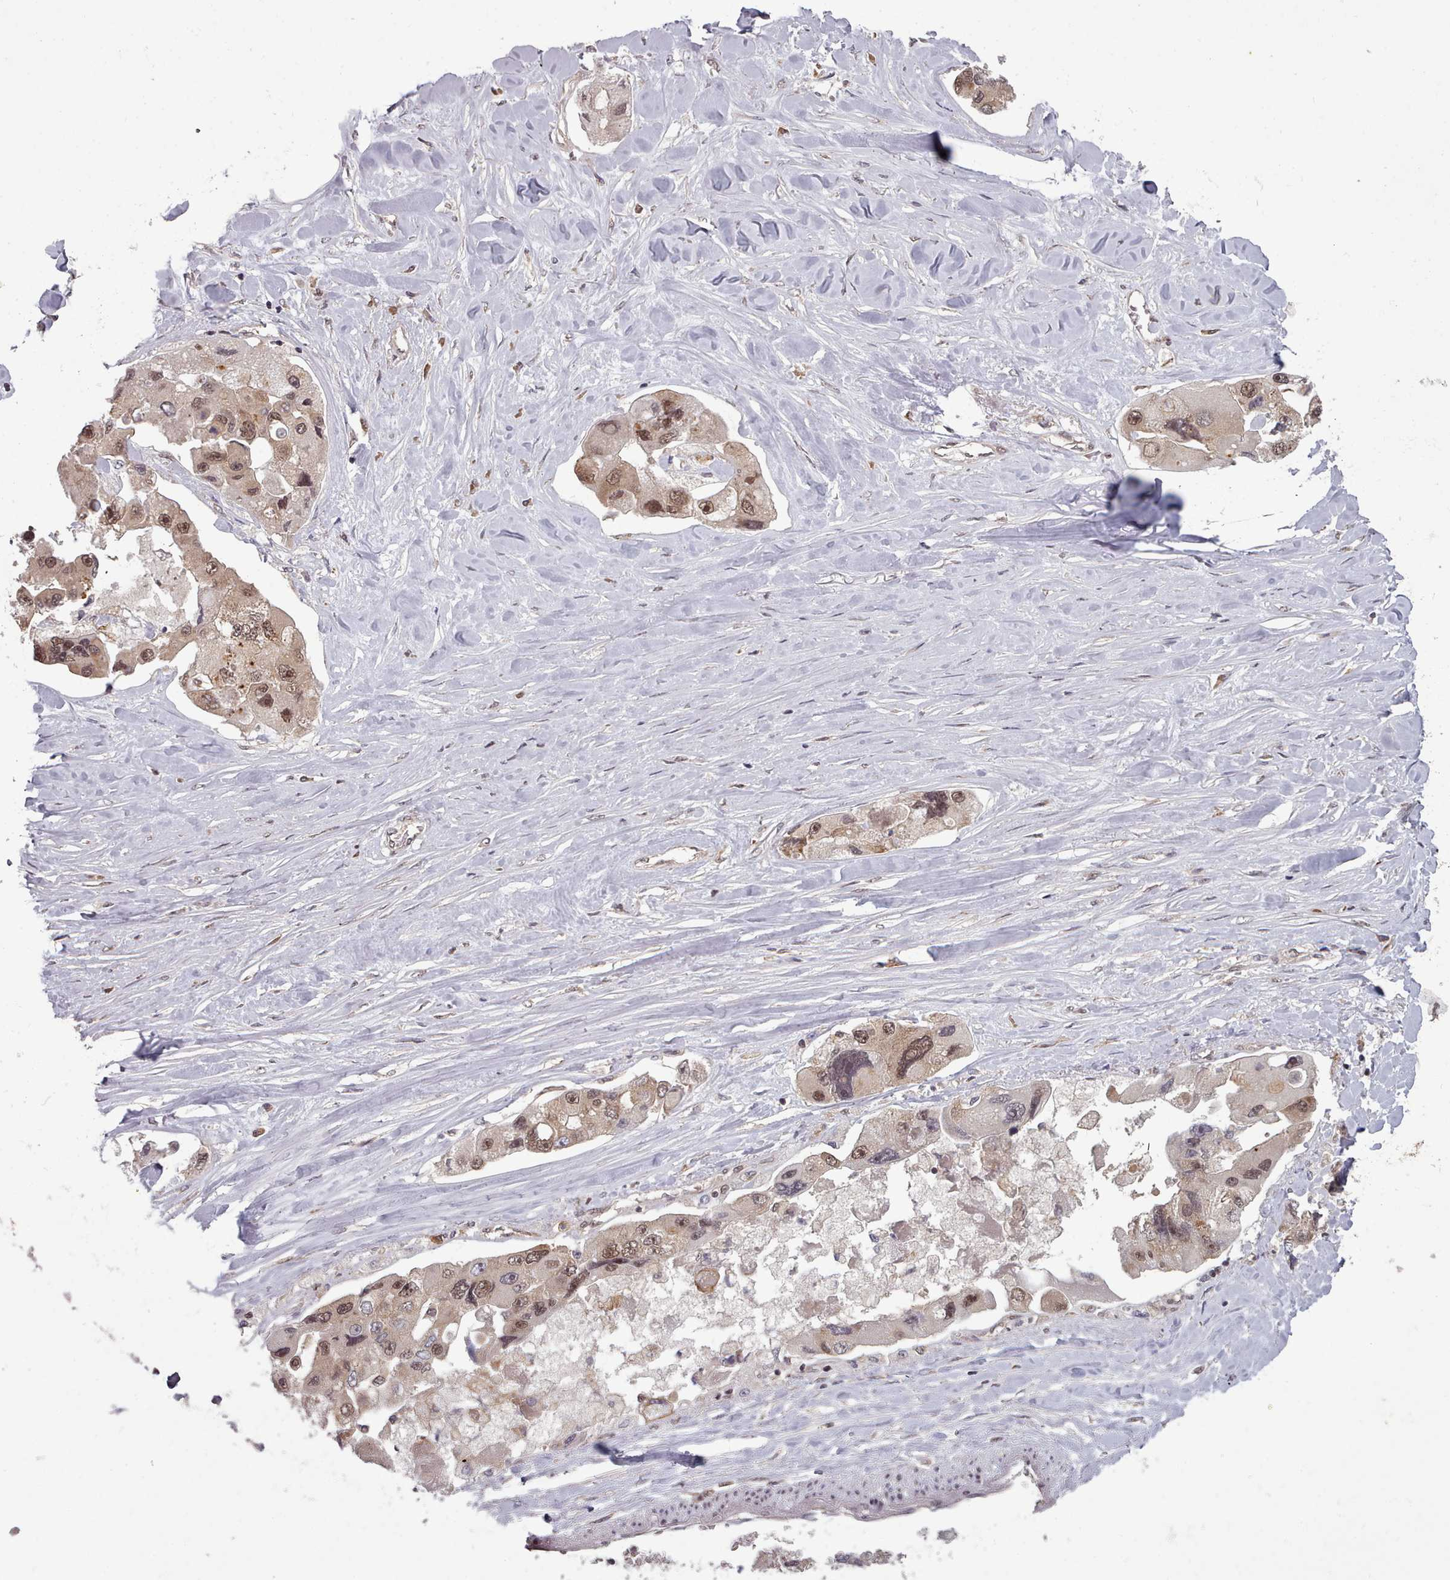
{"staining": {"intensity": "moderate", "quantity": ">75%", "location": "nuclear"}, "tissue": "lung cancer", "cell_type": "Tumor cells", "image_type": "cancer", "snomed": [{"axis": "morphology", "description": "Adenocarcinoma, NOS"}, {"axis": "topography", "description": "Lung"}], "caption": "The photomicrograph reveals immunohistochemical staining of lung adenocarcinoma. There is moderate nuclear expression is seen in about >75% of tumor cells.", "gene": "DHX8", "patient": {"sex": "female", "age": 54}}